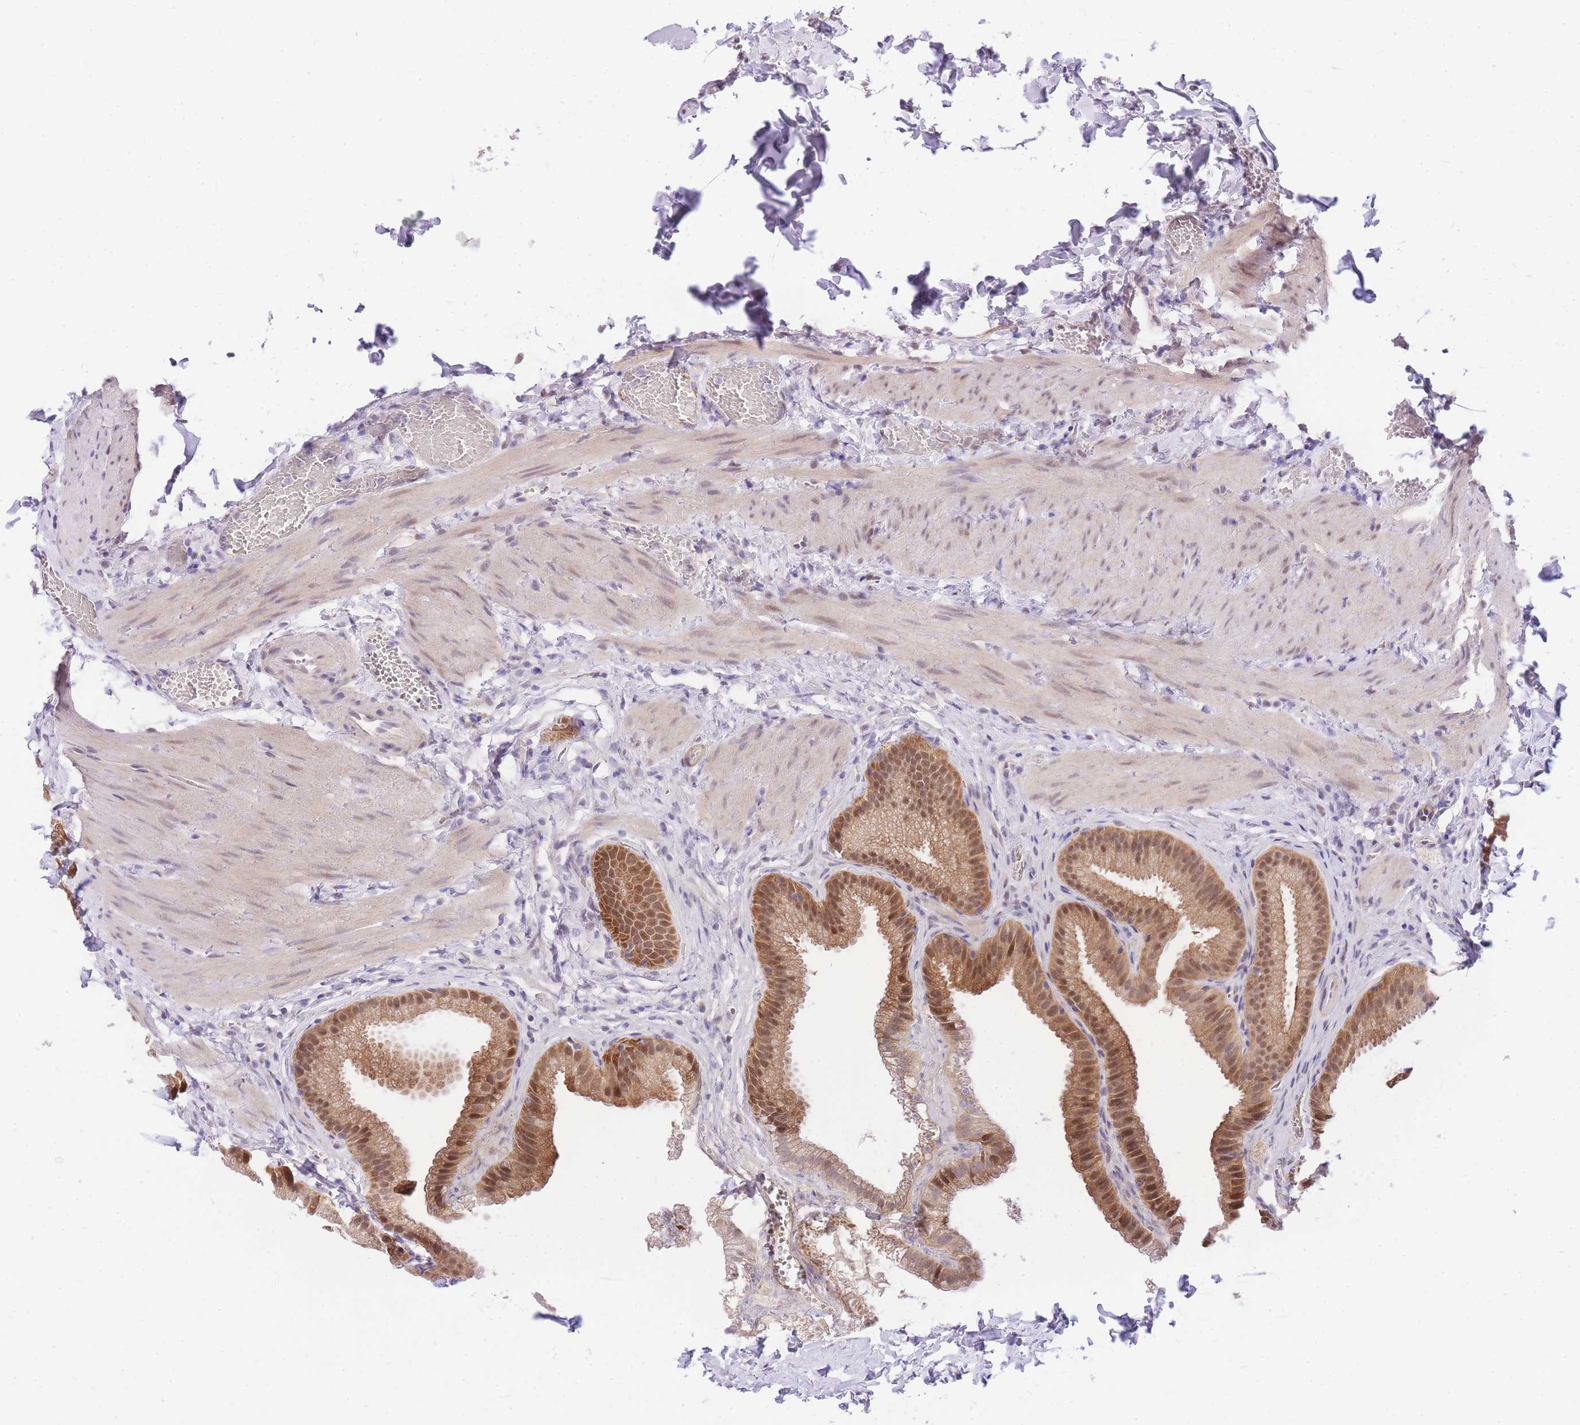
{"staining": {"intensity": "moderate", "quantity": ">75%", "location": "cytoplasmic/membranous,nuclear"}, "tissue": "gallbladder", "cell_type": "Glandular cells", "image_type": "normal", "snomed": [{"axis": "morphology", "description": "Normal tissue, NOS"}, {"axis": "topography", "description": "Gallbladder"}], "caption": "This image exhibits immunohistochemistry (IHC) staining of benign human gallbladder, with medium moderate cytoplasmic/membranous,nuclear expression in approximately >75% of glandular cells.", "gene": "UBXN7", "patient": {"sex": "male", "age": 38}}